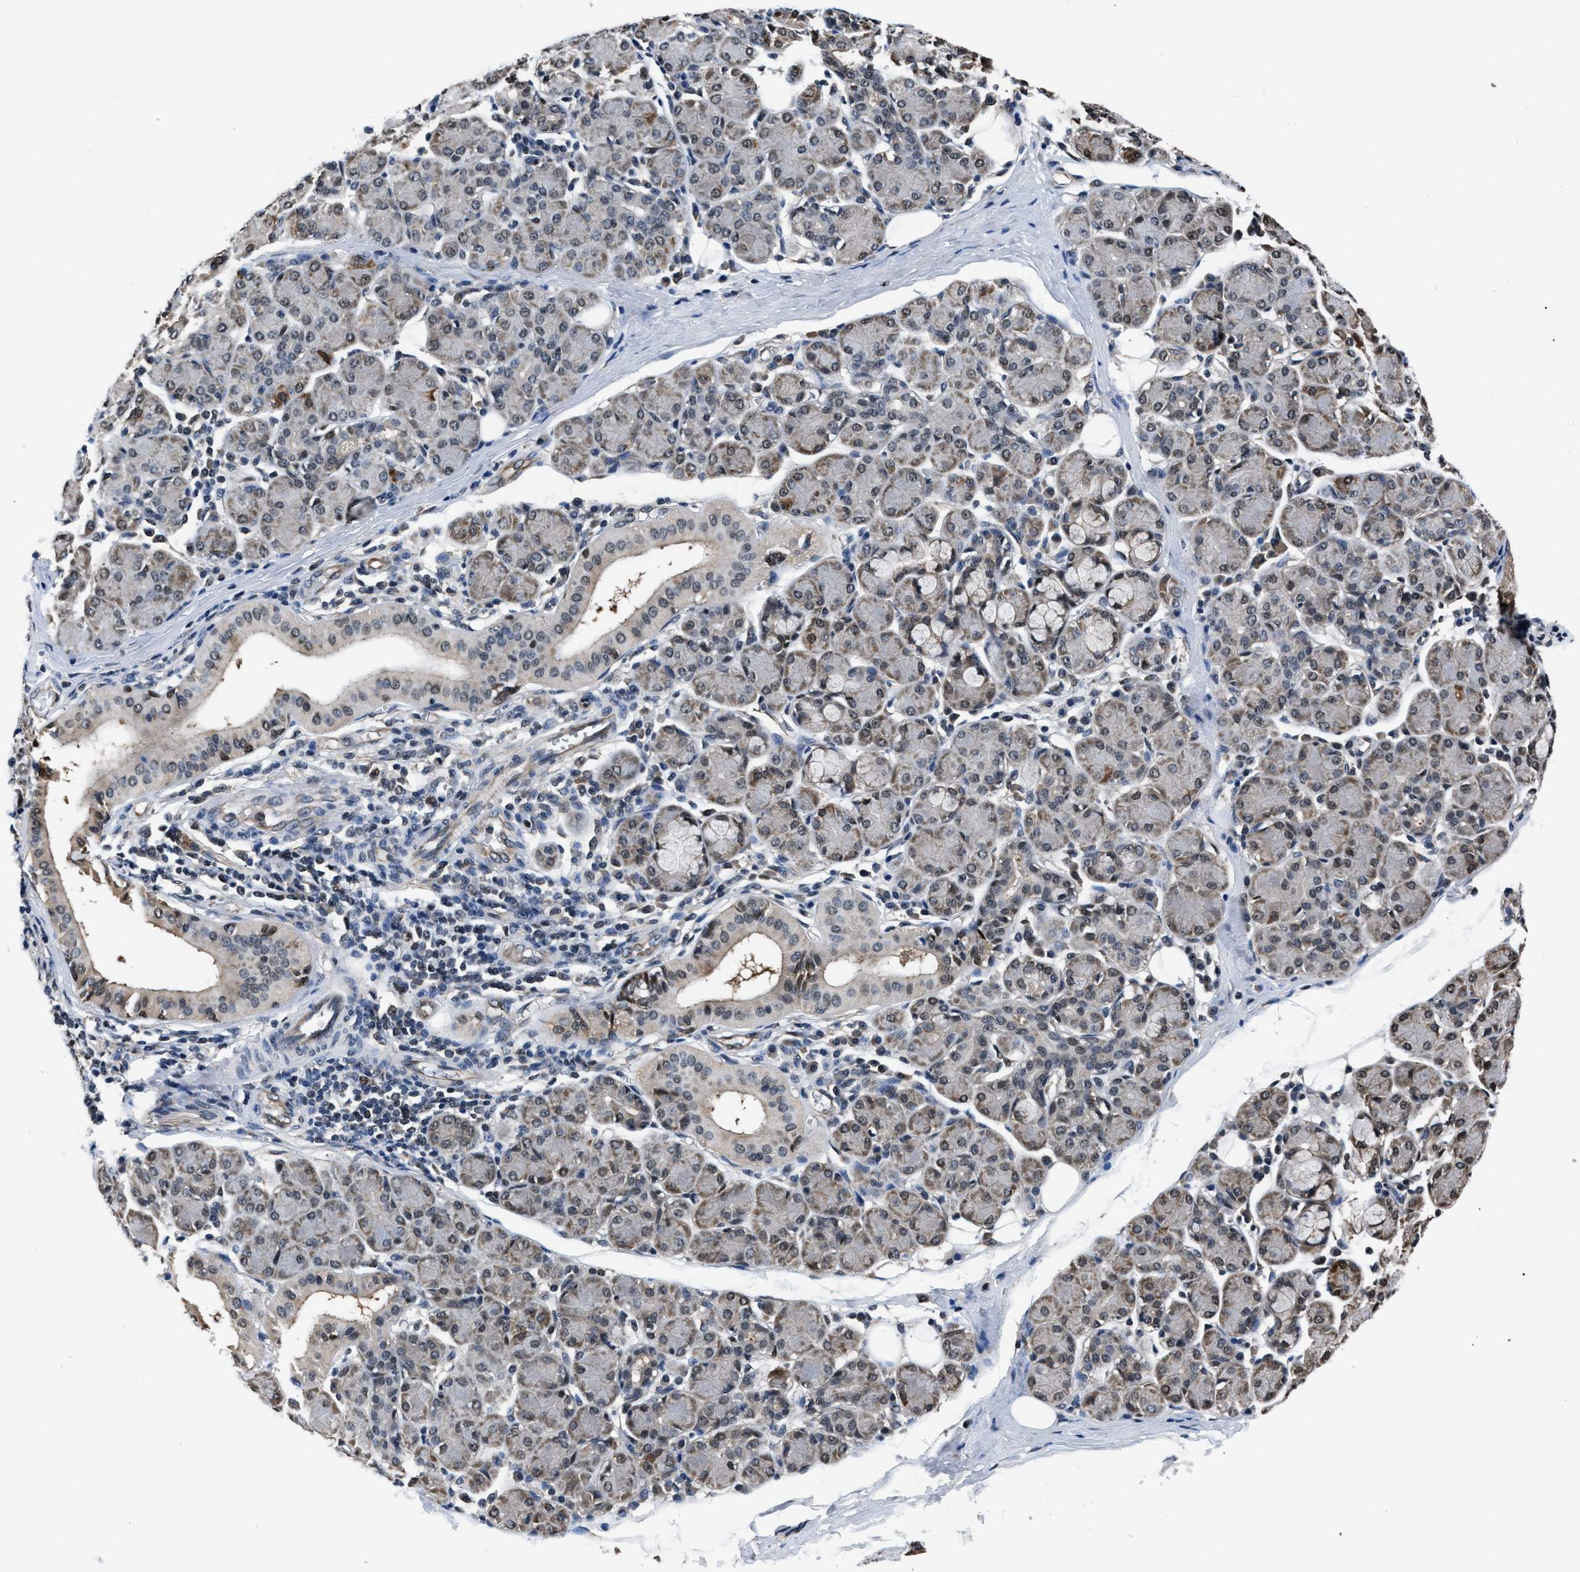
{"staining": {"intensity": "weak", "quantity": "25%-75%", "location": "cytoplasmic/membranous"}, "tissue": "salivary gland", "cell_type": "Glandular cells", "image_type": "normal", "snomed": [{"axis": "morphology", "description": "Normal tissue, NOS"}, {"axis": "morphology", "description": "Inflammation, NOS"}, {"axis": "topography", "description": "Lymph node"}, {"axis": "topography", "description": "Salivary gland"}], "caption": "Protein analysis of unremarkable salivary gland demonstrates weak cytoplasmic/membranous staining in about 25%-75% of glandular cells.", "gene": "RBM33", "patient": {"sex": "male", "age": 3}}